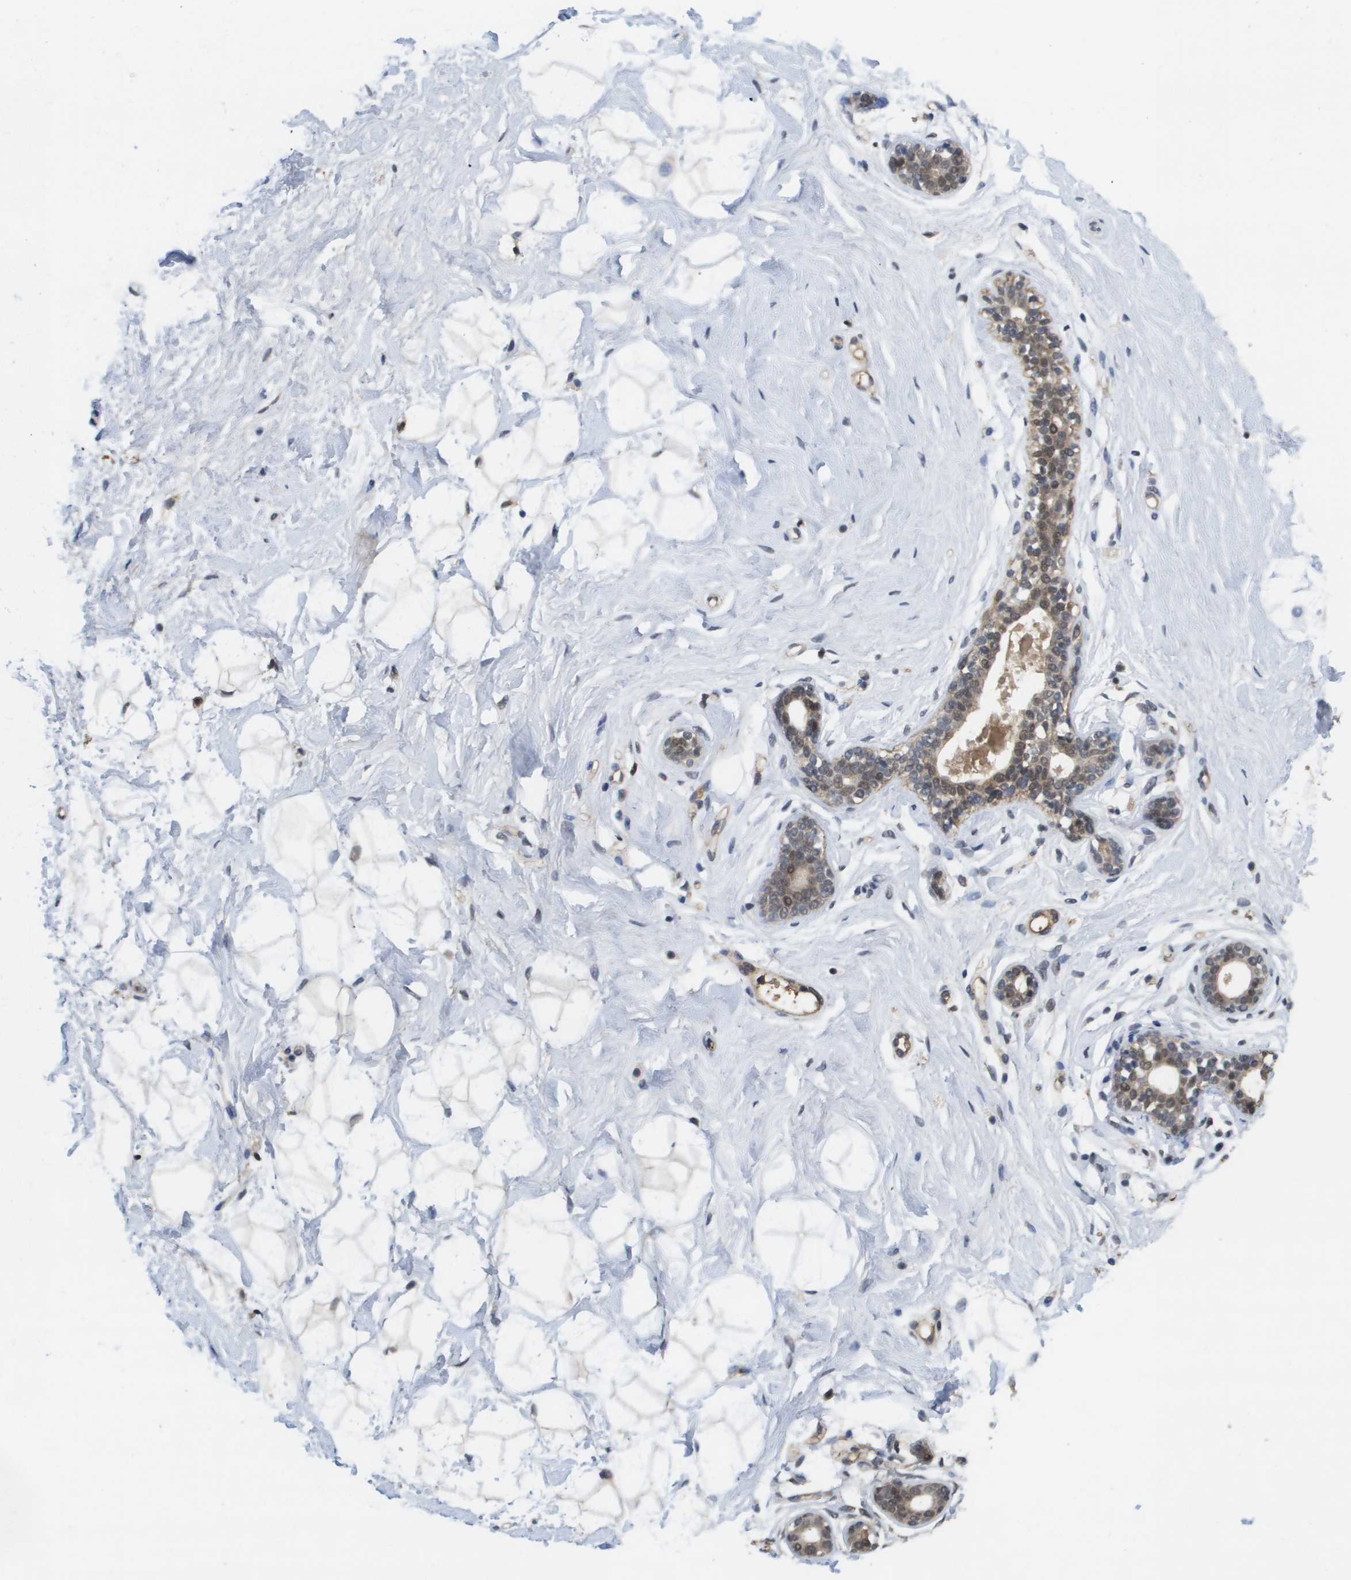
{"staining": {"intensity": "negative", "quantity": "none", "location": "none"}, "tissue": "breast", "cell_type": "Adipocytes", "image_type": "normal", "snomed": [{"axis": "morphology", "description": "Normal tissue, NOS"}, {"axis": "topography", "description": "Breast"}], "caption": "Immunohistochemistry (IHC) histopathology image of benign breast: human breast stained with DAB displays no significant protein staining in adipocytes.", "gene": "AMBRA1", "patient": {"sex": "female", "age": 23}}